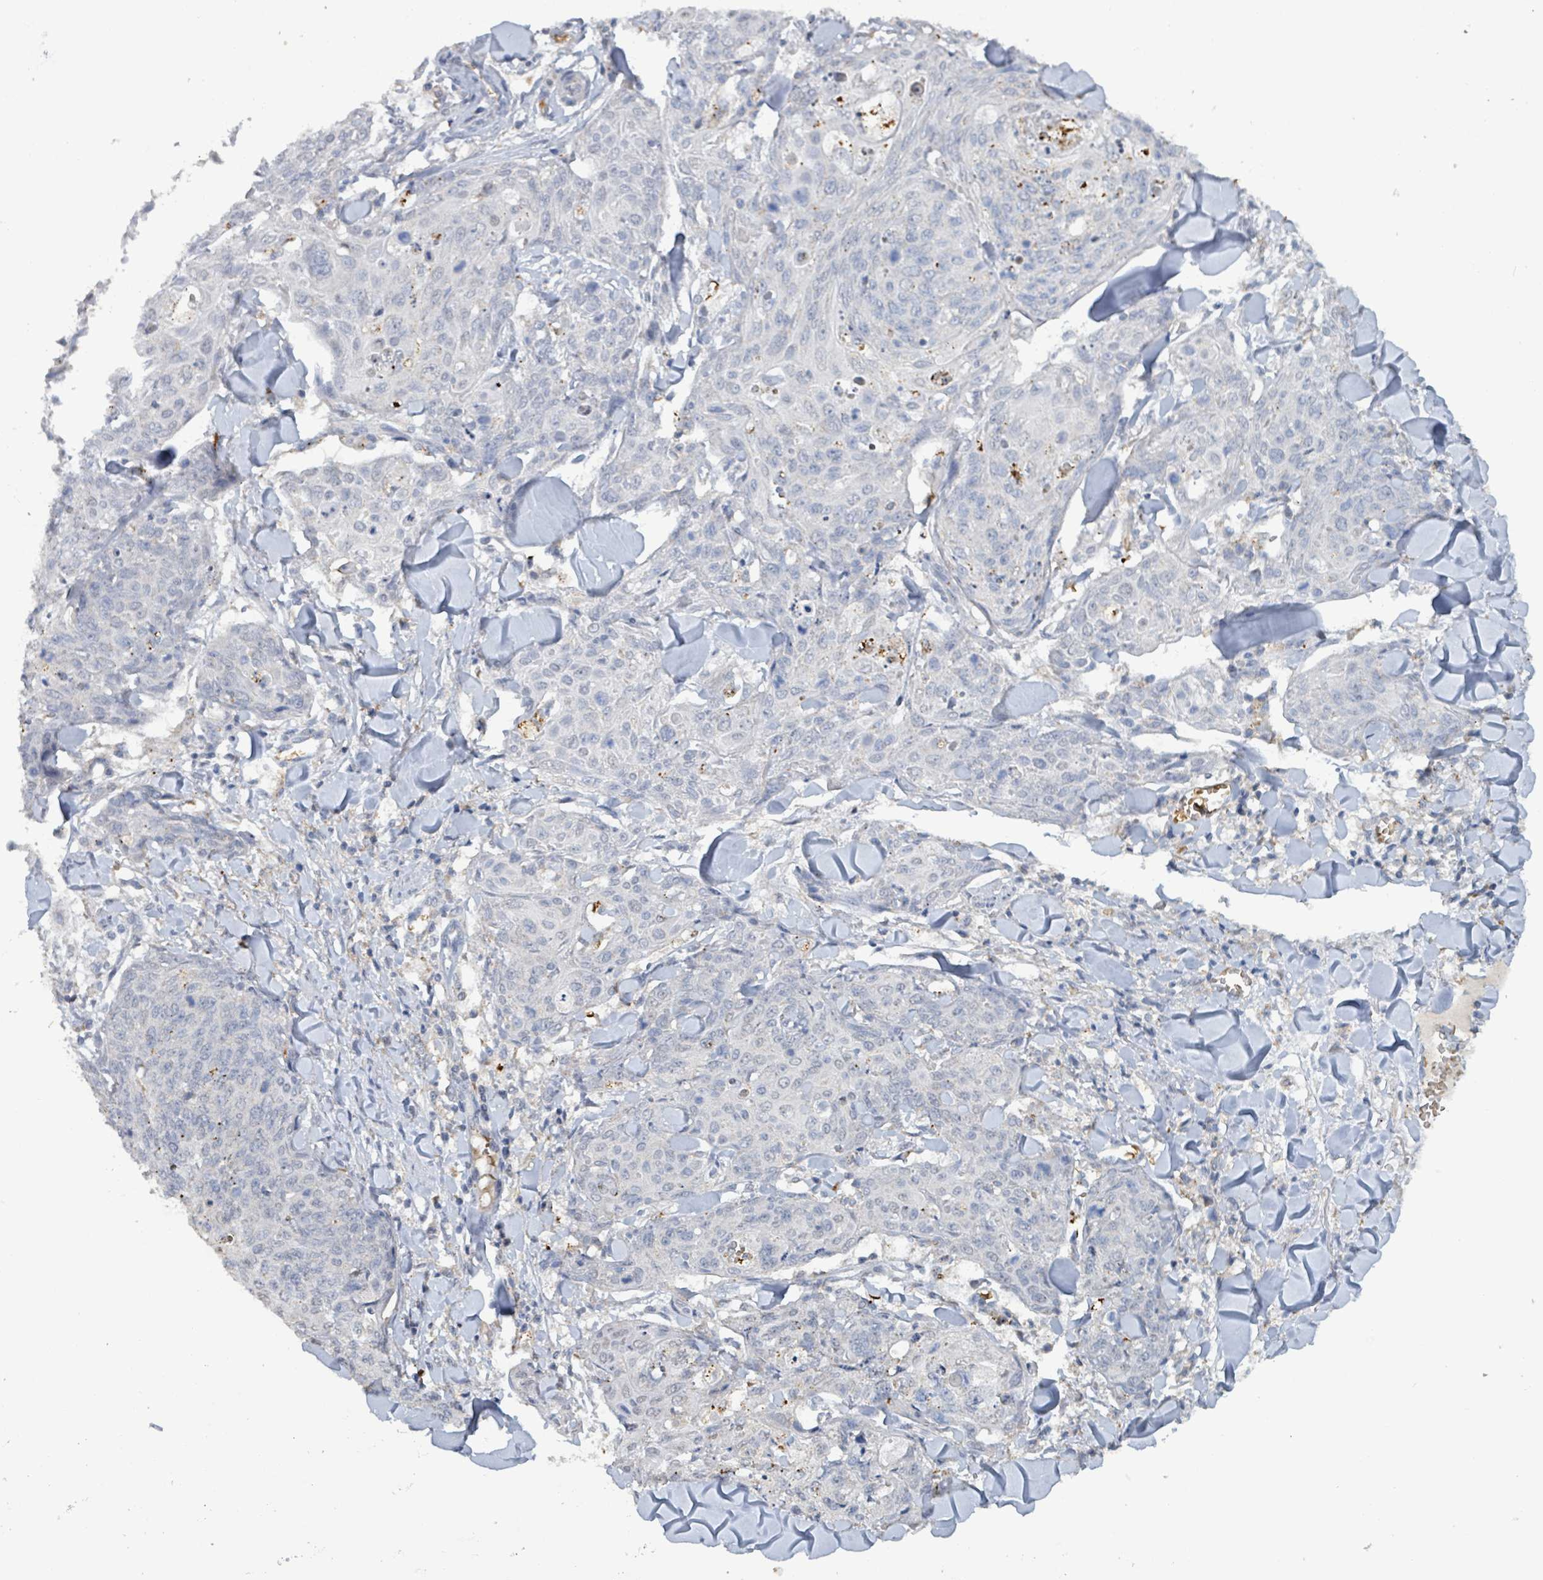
{"staining": {"intensity": "negative", "quantity": "none", "location": "none"}, "tissue": "skin cancer", "cell_type": "Tumor cells", "image_type": "cancer", "snomed": [{"axis": "morphology", "description": "Squamous cell carcinoma, NOS"}, {"axis": "topography", "description": "Skin"}, {"axis": "topography", "description": "Vulva"}], "caption": "Tumor cells show no significant staining in skin squamous cell carcinoma.", "gene": "SEBOX", "patient": {"sex": "female", "age": 85}}